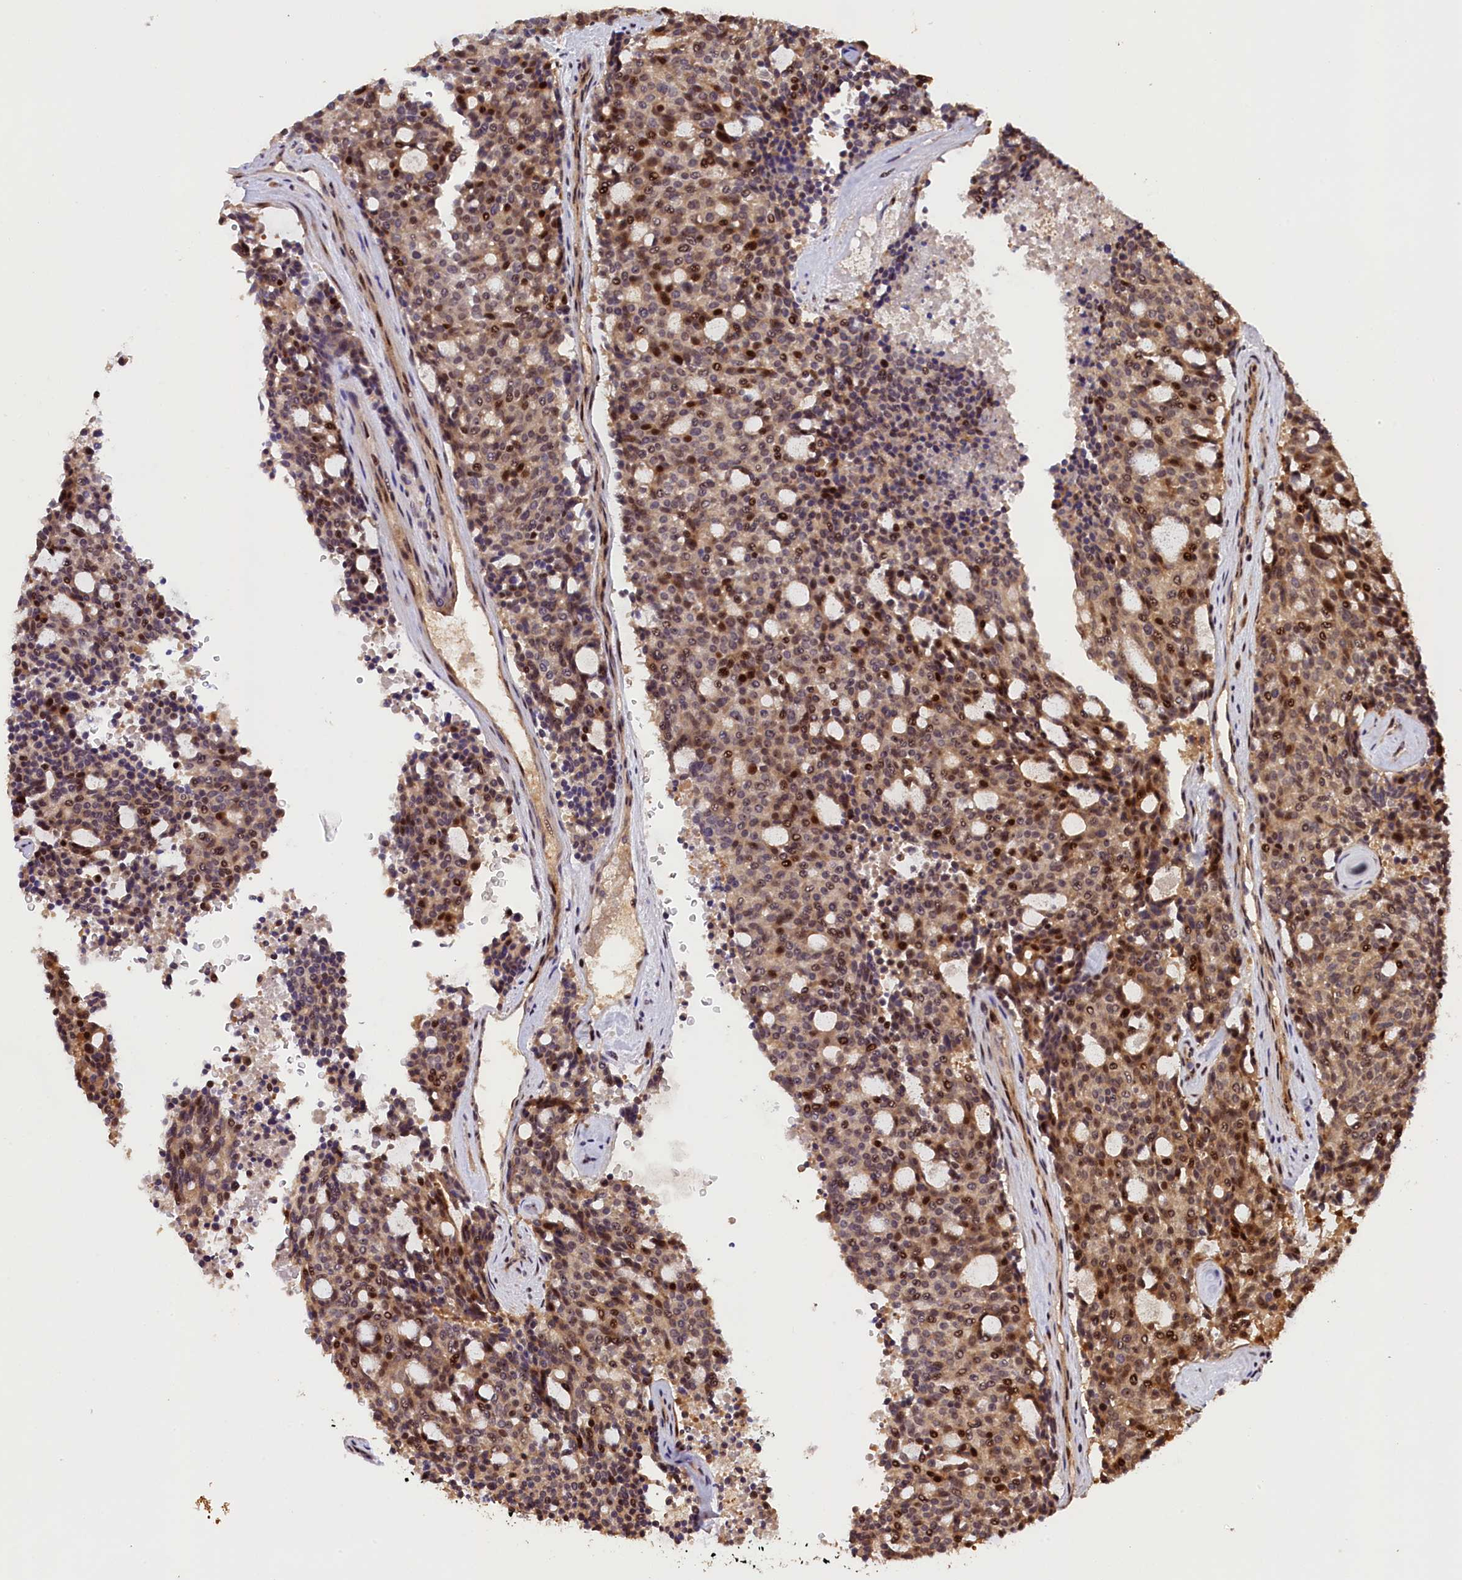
{"staining": {"intensity": "moderate", "quantity": "25%-75%", "location": "cytoplasmic/membranous,nuclear"}, "tissue": "carcinoid", "cell_type": "Tumor cells", "image_type": "cancer", "snomed": [{"axis": "morphology", "description": "Carcinoid, malignant, NOS"}, {"axis": "topography", "description": "Pancreas"}], "caption": "Approximately 25%-75% of tumor cells in carcinoid show moderate cytoplasmic/membranous and nuclear protein positivity as visualized by brown immunohistochemical staining.", "gene": "PHAF1", "patient": {"sex": "female", "age": 54}}